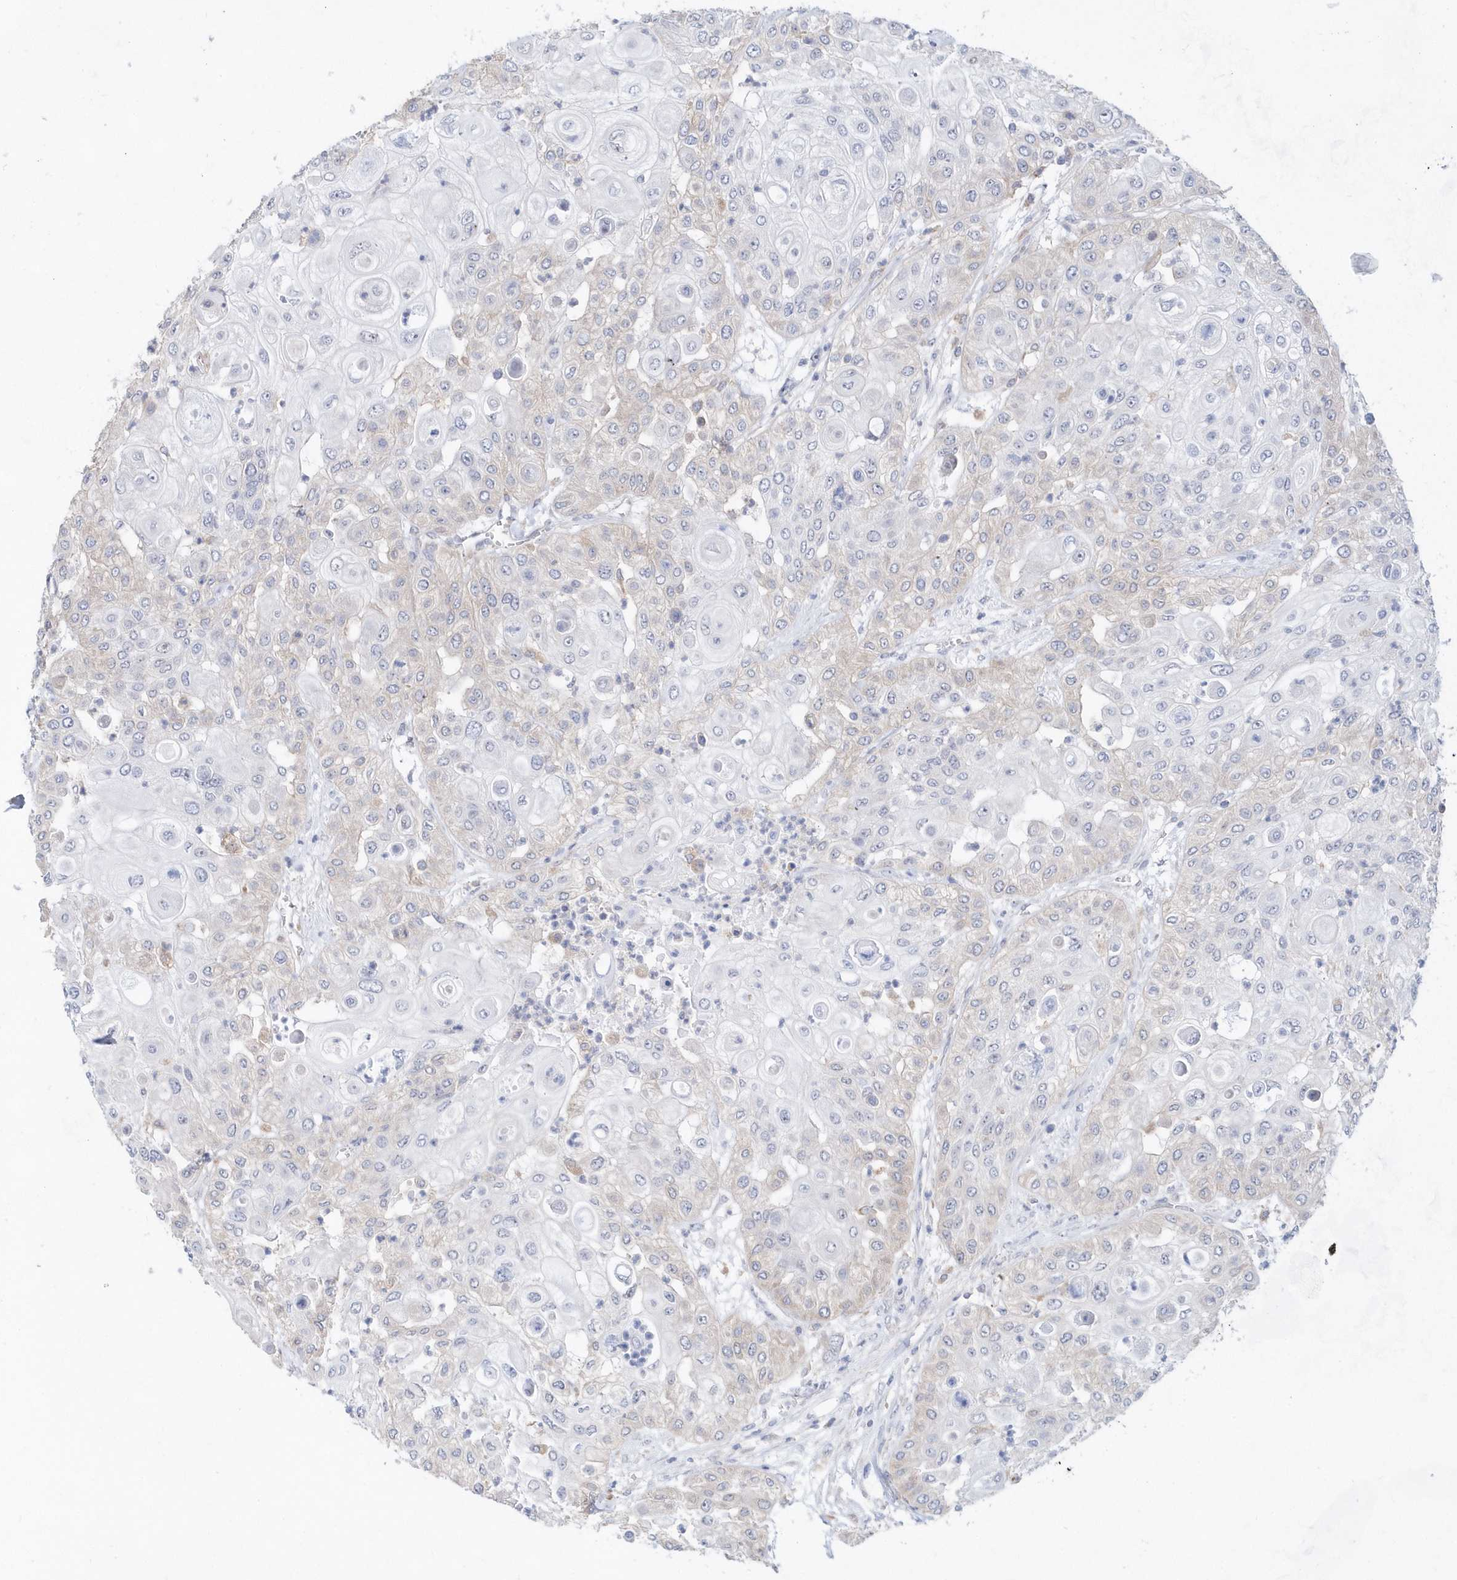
{"staining": {"intensity": "weak", "quantity": "<25%", "location": "cytoplasmic/membranous"}, "tissue": "urothelial cancer", "cell_type": "Tumor cells", "image_type": "cancer", "snomed": [{"axis": "morphology", "description": "Urothelial carcinoma, High grade"}, {"axis": "topography", "description": "Urinary bladder"}], "caption": "DAB (3,3'-diaminobenzidine) immunohistochemical staining of human urothelial cancer demonstrates no significant positivity in tumor cells.", "gene": "BDH2", "patient": {"sex": "female", "age": 79}}